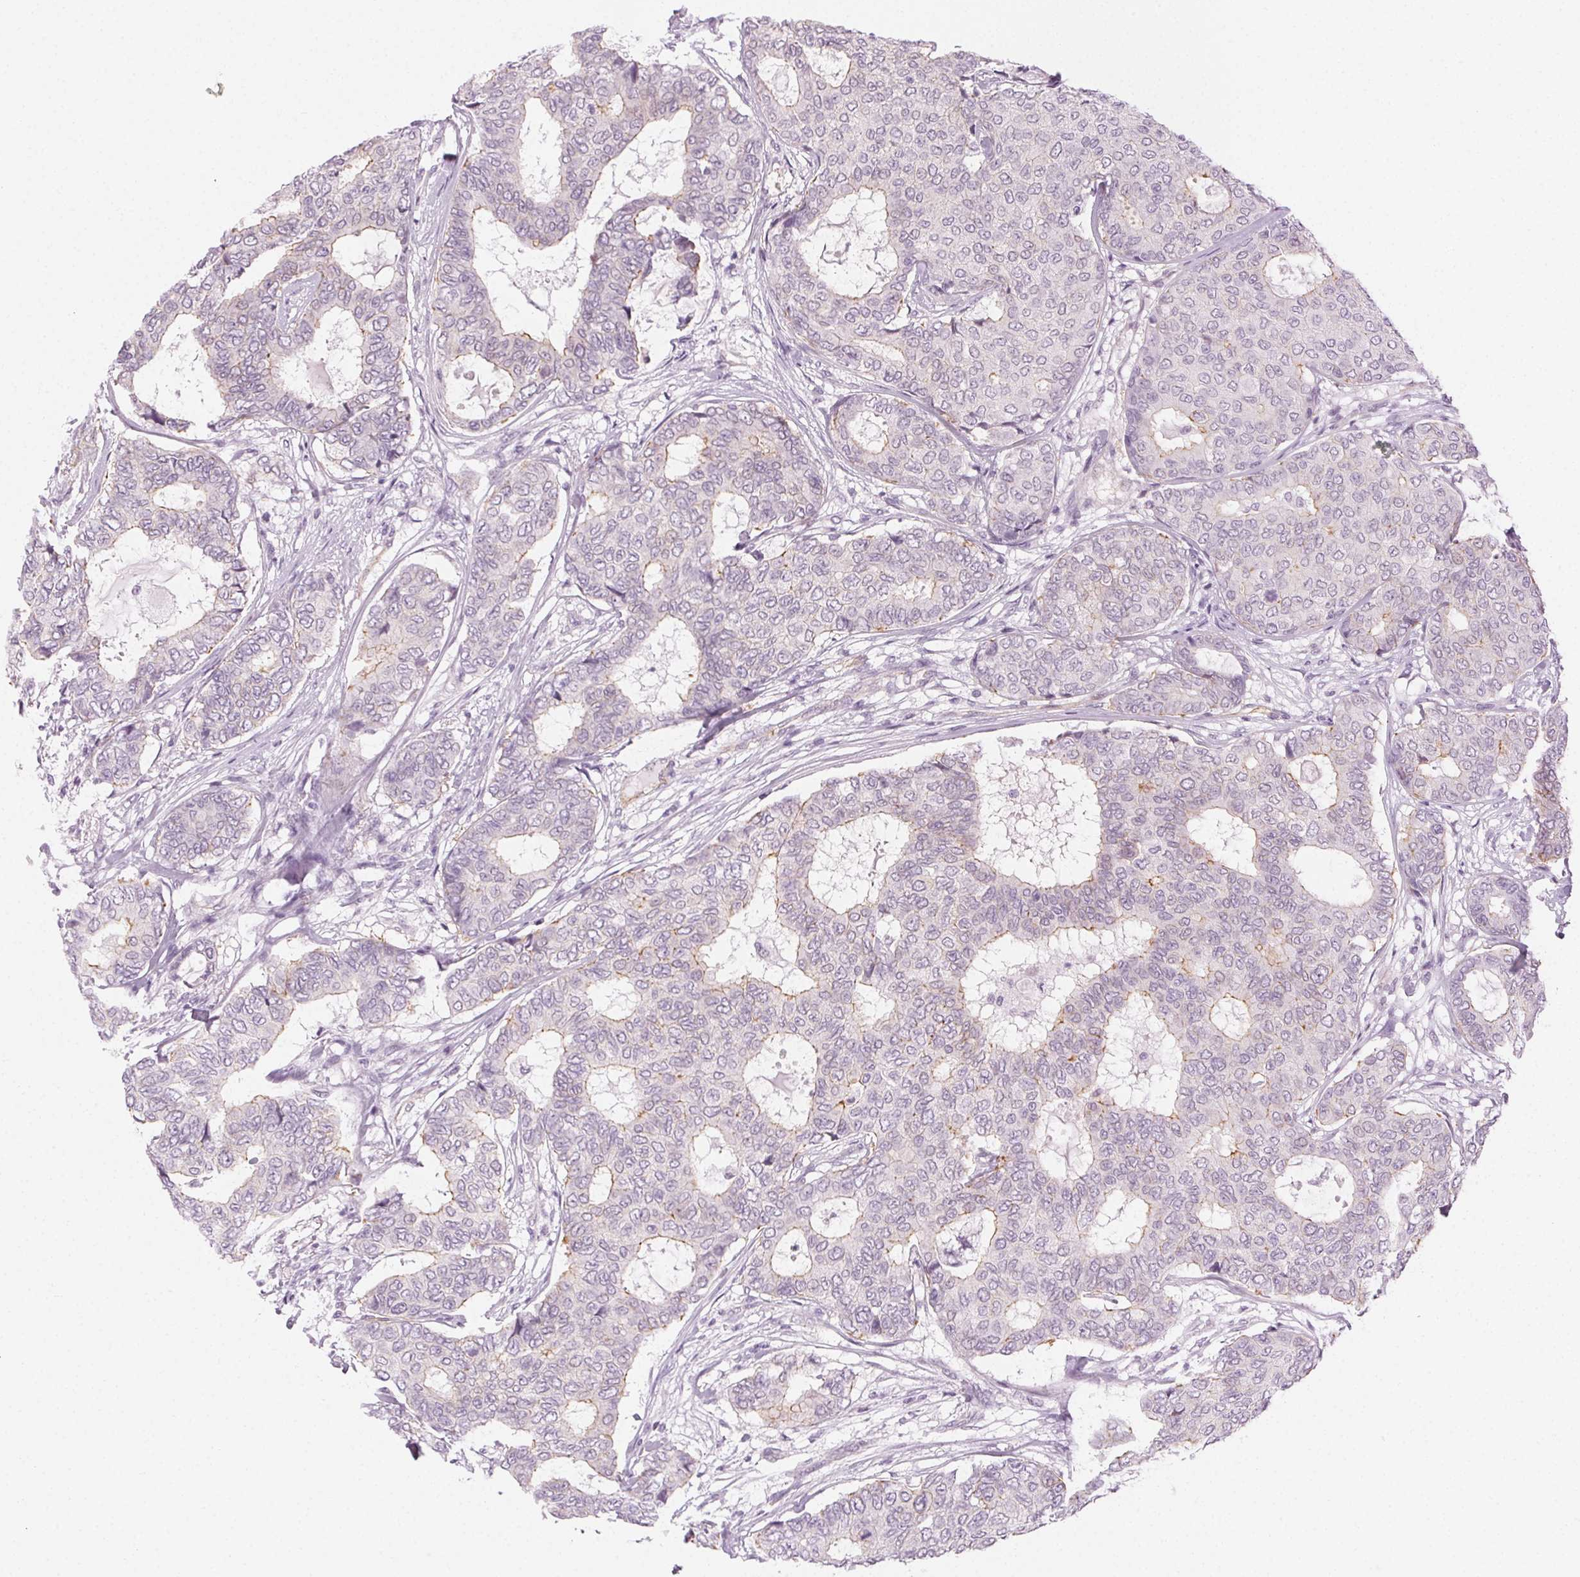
{"staining": {"intensity": "weak", "quantity": "<25%", "location": "cytoplasmic/membranous"}, "tissue": "breast cancer", "cell_type": "Tumor cells", "image_type": "cancer", "snomed": [{"axis": "morphology", "description": "Duct carcinoma"}, {"axis": "topography", "description": "Breast"}], "caption": "Immunohistochemical staining of breast invasive ductal carcinoma reveals no significant staining in tumor cells.", "gene": "AIF1L", "patient": {"sex": "female", "age": 75}}